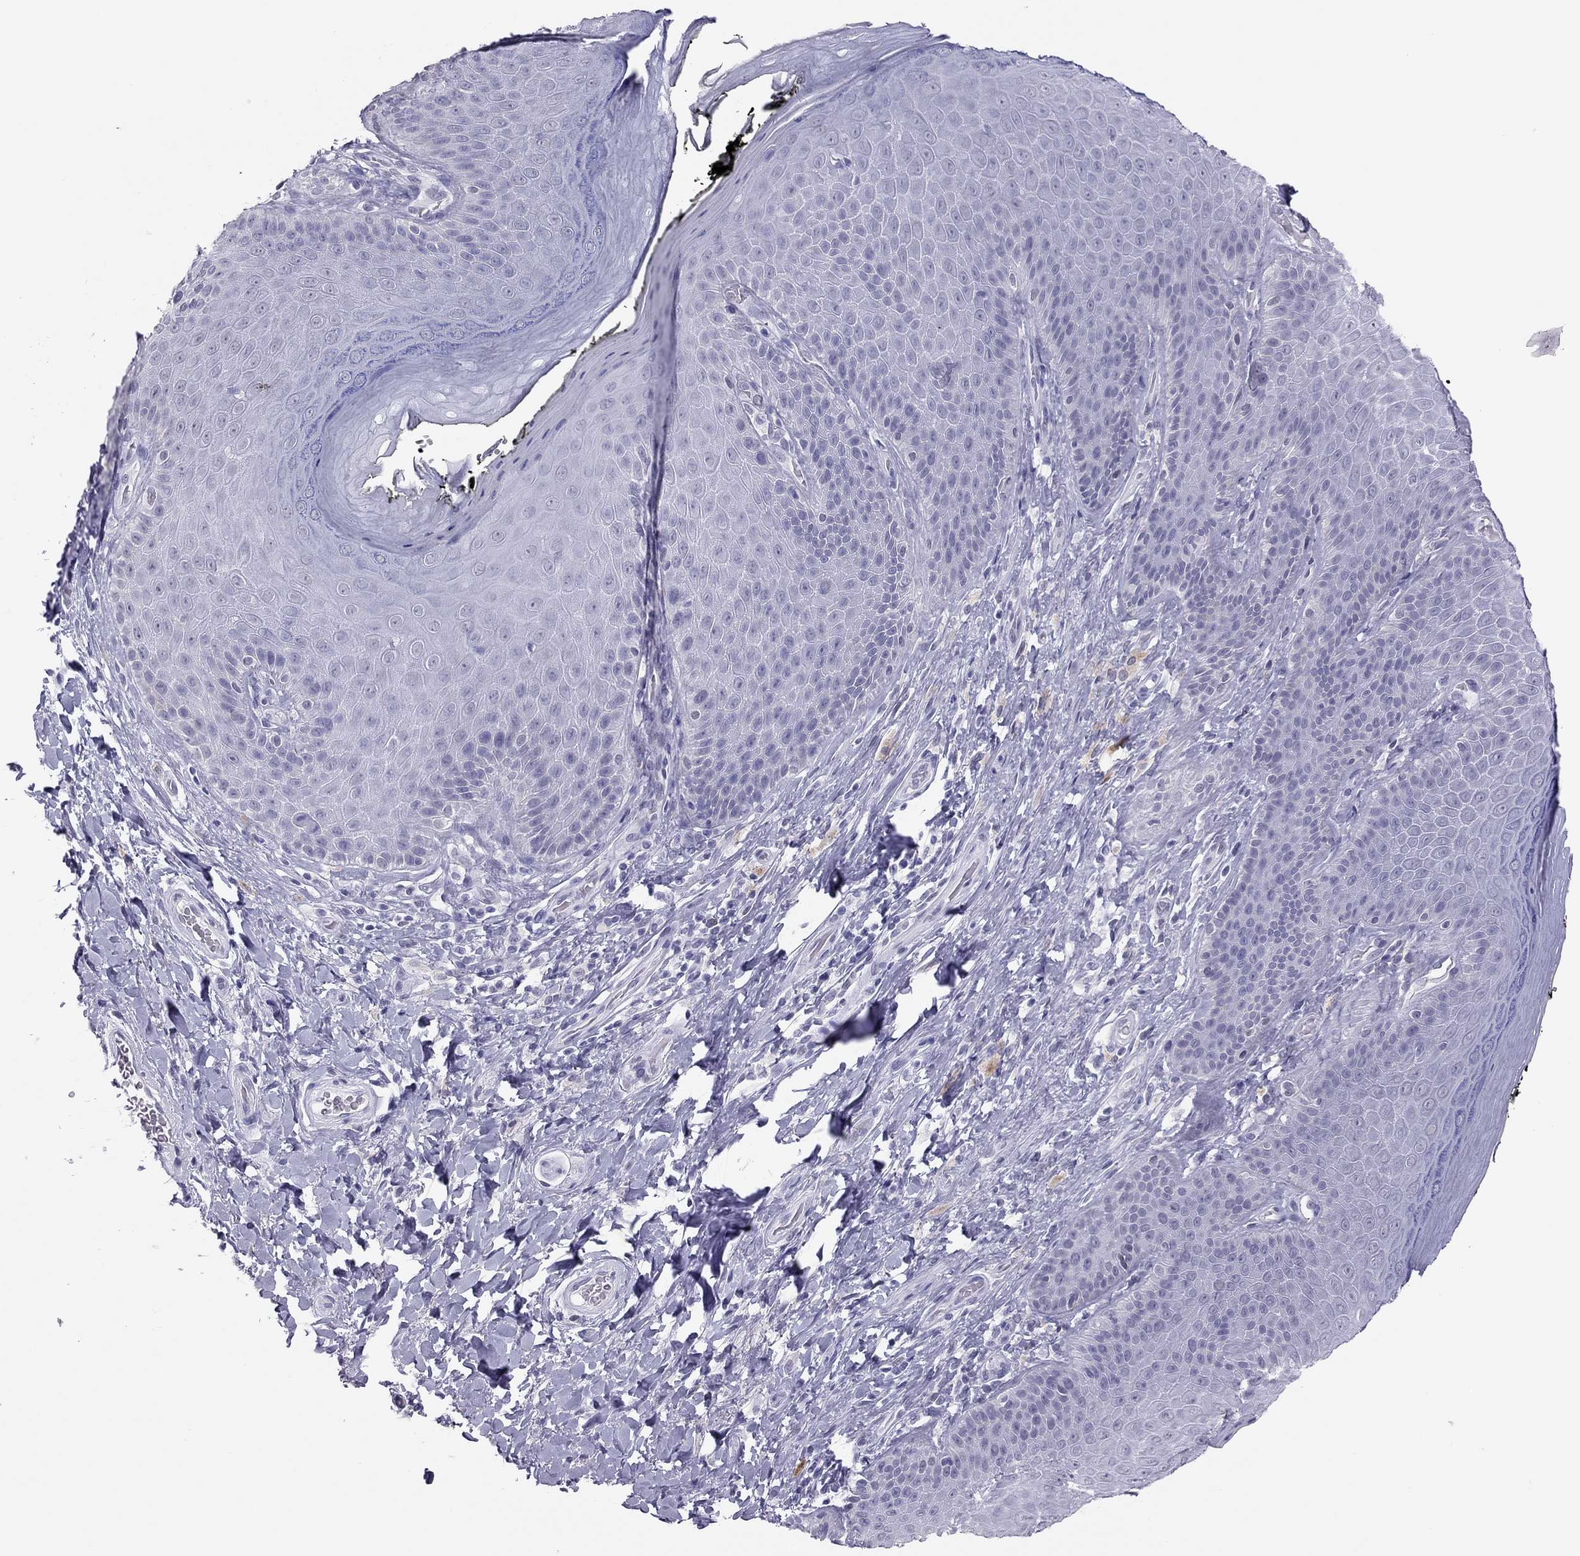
{"staining": {"intensity": "negative", "quantity": "none", "location": "none"}, "tissue": "skin", "cell_type": "Epidermal cells", "image_type": "normal", "snomed": [{"axis": "morphology", "description": "Normal tissue, NOS"}, {"axis": "topography", "description": "Skeletal muscle"}, {"axis": "topography", "description": "Anal"}, {"axis": "topography", "description": "Peripheral nerve tissue"}], "caption": "Protein analysis of normal skin exhibits no significant positivity in epidermal cells.", "gene": "PHOX2A", "patient": {"sex": "male", "age": 53}}